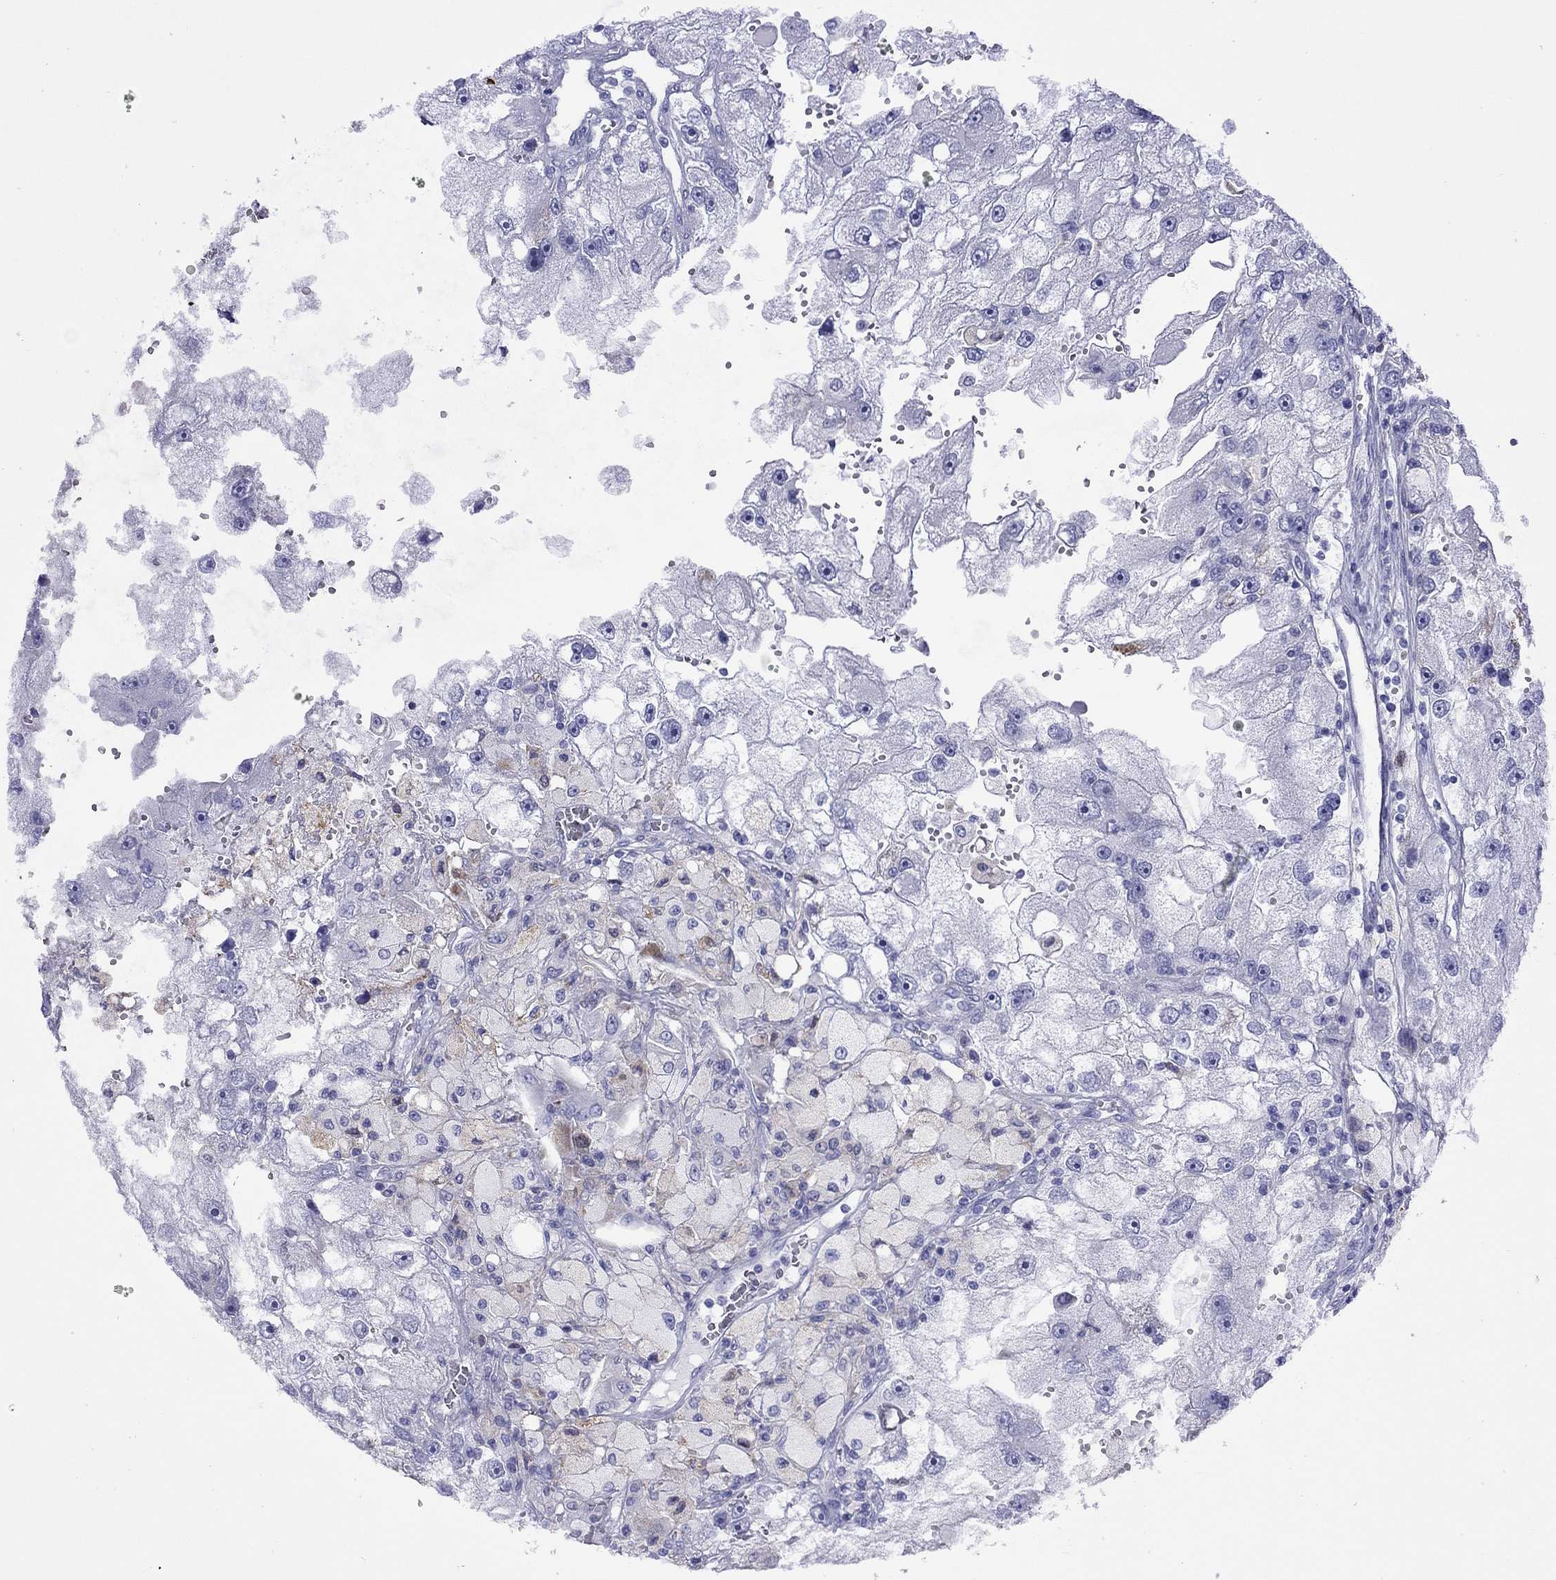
{"staining": {"intensity": "negative", "quantity": "none", "location": "none"}, "tissue": "renal cancer", "cell_type": "Tumor cells", "image_type": "cancer", "snomed": [{"axis": "morphology", "description": "Adenocarcinoma, NOS"}, {"axis": "topography", "description": "Kidney"}], "caption": "High power microscopy image of an immunohistochemistry (IHC) histopathology image of adenocarcinoma (renal), revealing no significant staining in tumor cells.", "gene": "SLC30A8", "patient": {"sex": "male", "age": 63}}